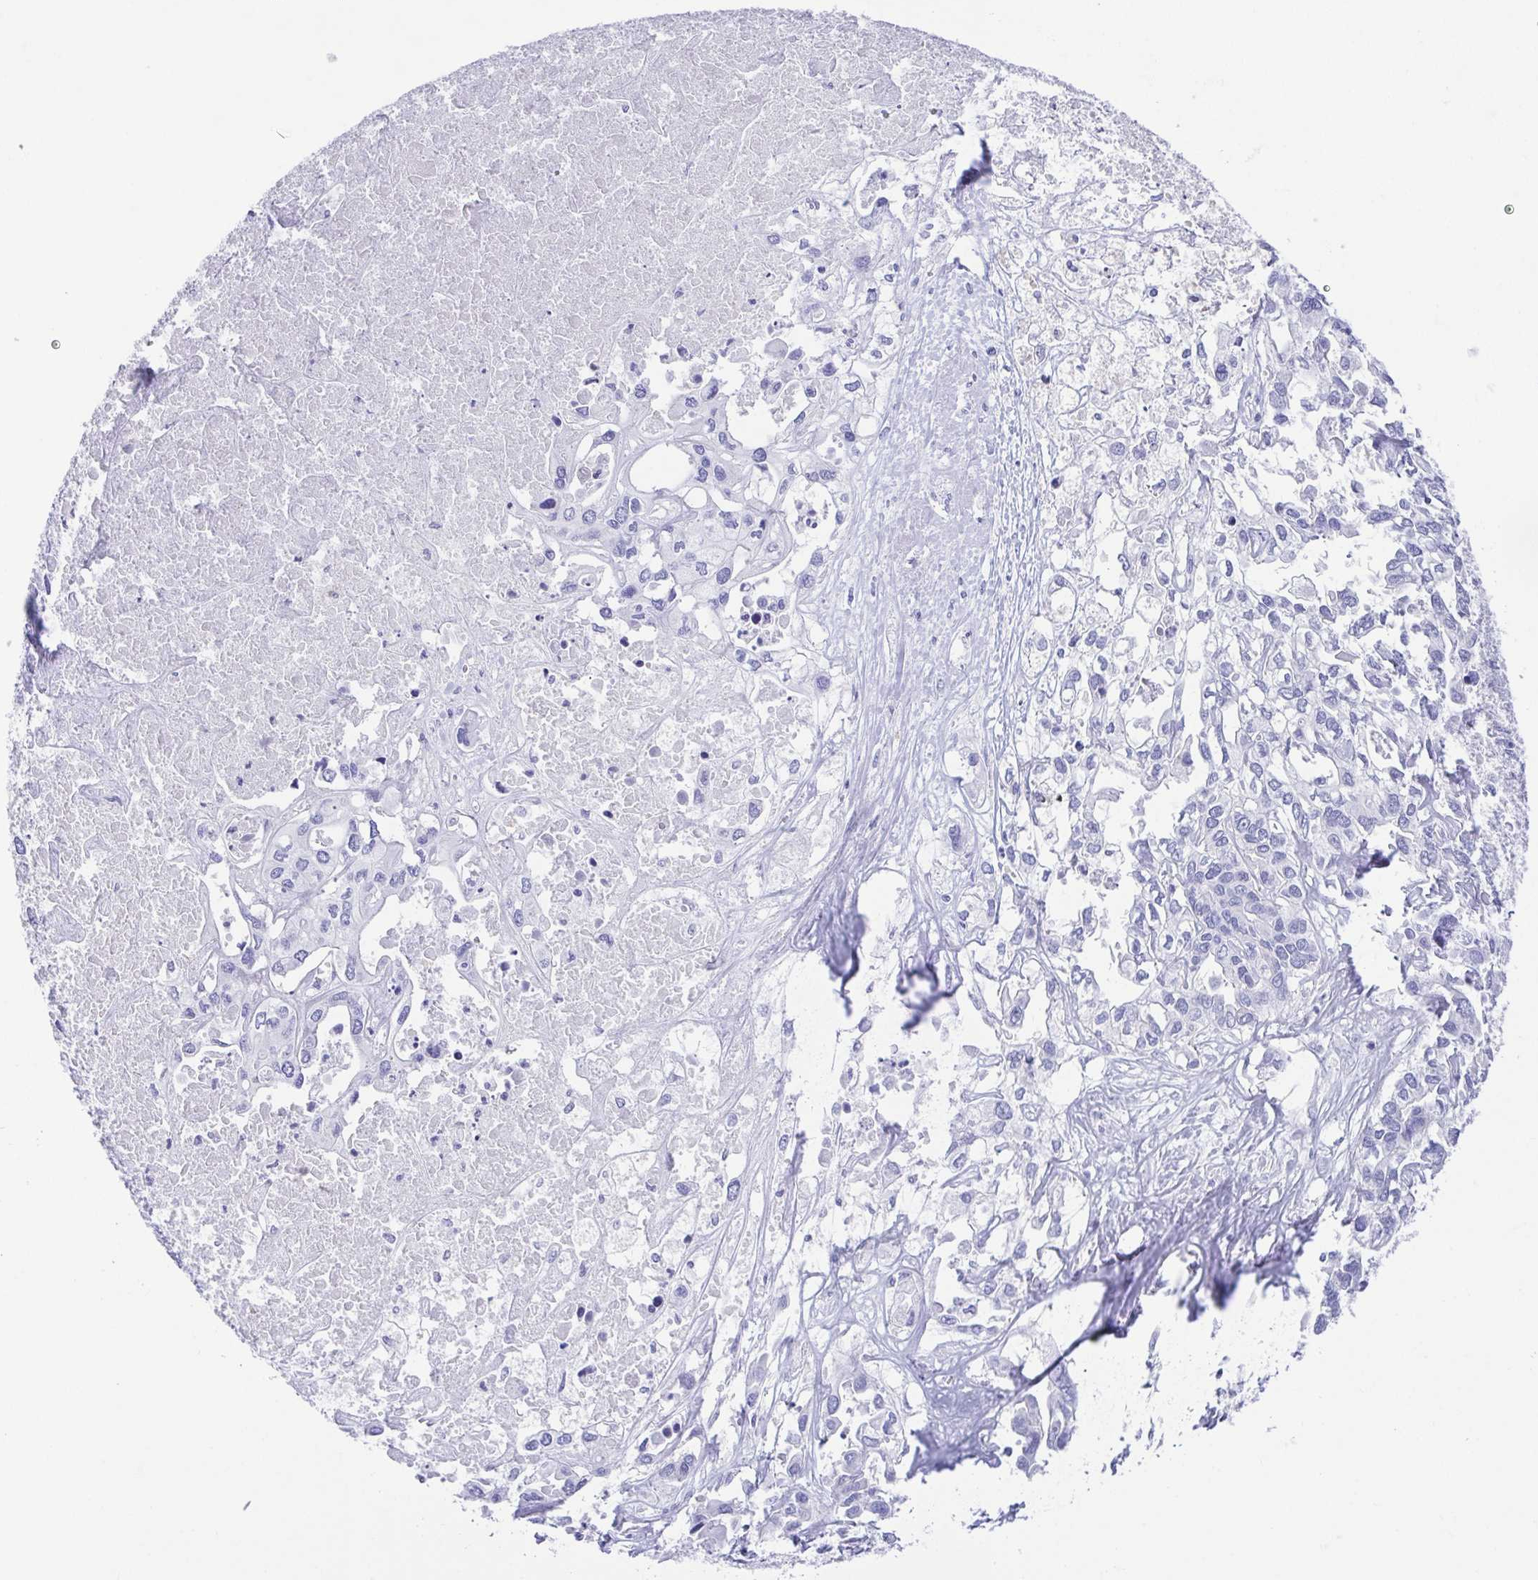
{"staining": {"intensity": "negative", "quantity": "none", "location": "none"}, "tissue": "liver cancer", "cell_type": "Tumor cells", "image_type": "cancer", "snomed": [{"axis": "morphology", "description": "Cholangiocarcinoma"}, {"axis": "topography", "description": "Liver"}], "caption": "This is a histopathology image of immunohistochemistry (IHC) staining of liver cholangiocarcinoma, which shows no expression in tumor cells.", "gene": "LUZP4", "patient": {"sex": "female", "age": 64}}